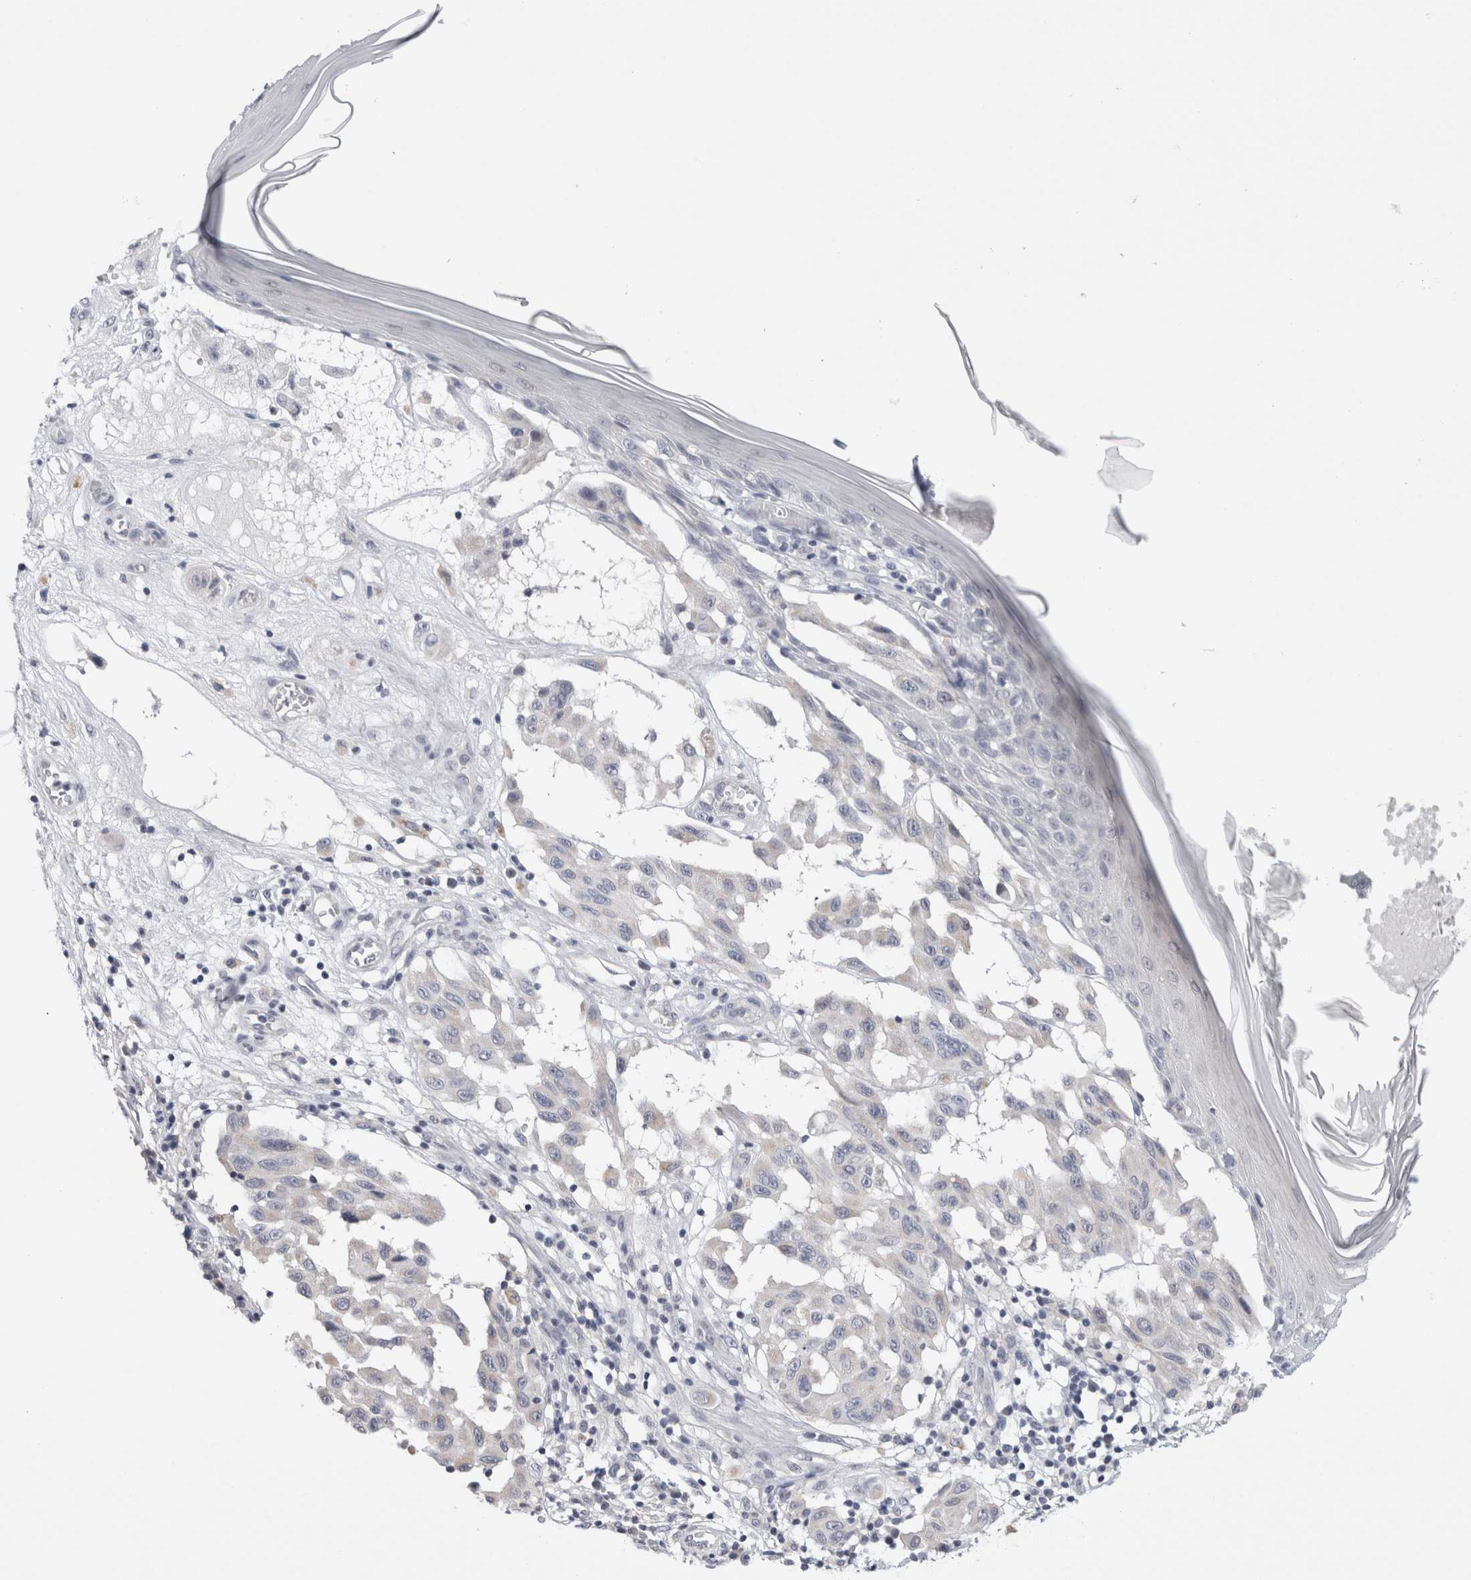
{"staining": {"intensity": "negative", "quantity": "none", "location": "none"}, "tissue": "melanoma", "cell_type": "Tumor cells", "image_type": "cancer", "snomed": [{"axis": "morphology", "description": "Malignant melanoma, NOS"}, {"axis": "topography", "description": "Skin"}], "caption": "An IHC photomicrograph of melanoma is shown. There is no staining in tumor cells of melanoma.", "gene": "TONSL", "patient": {"sex": "male", "age": 30}}